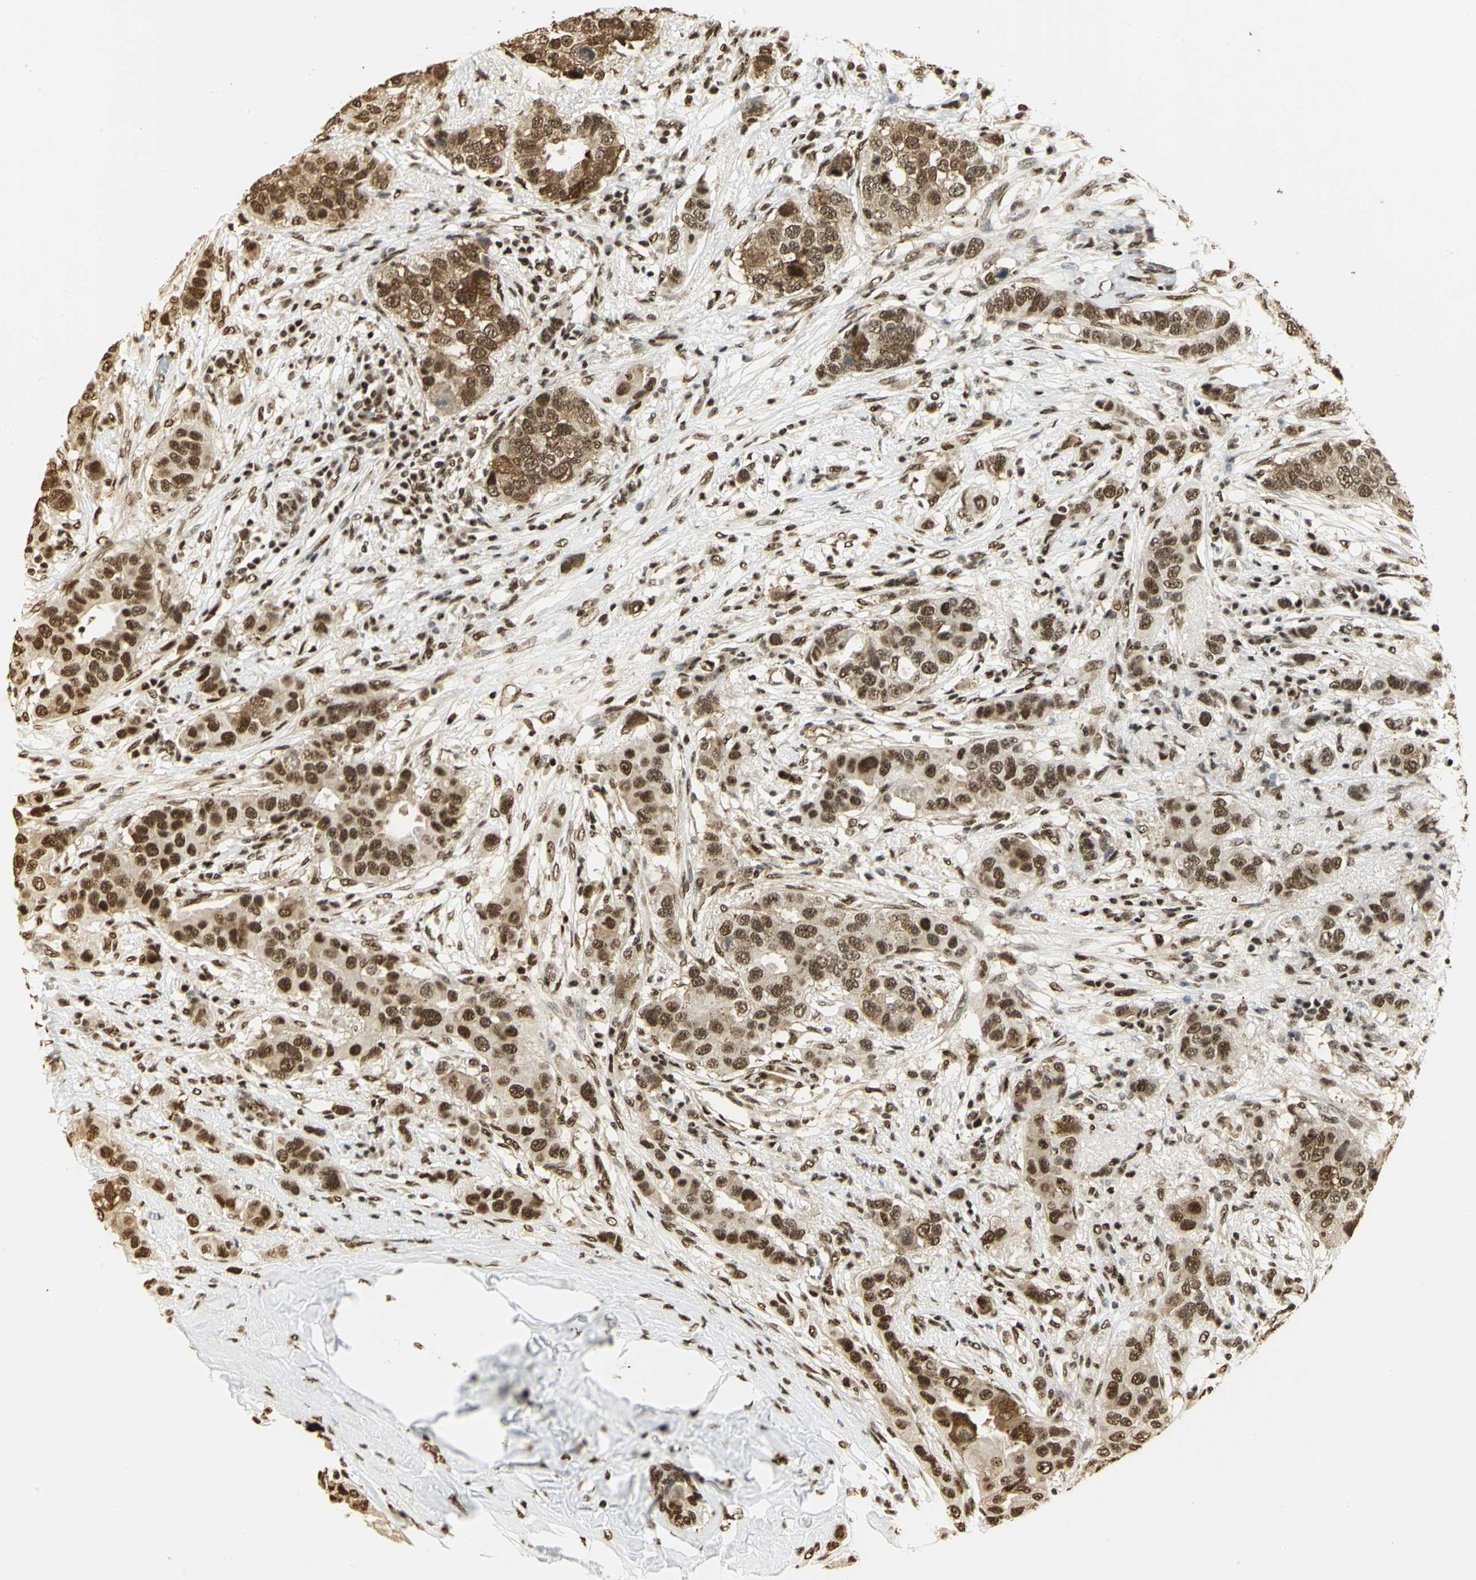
{"staining": {"intensity": "strong", "quantity": ">75%", "location": "cytoplasmic/membranous,nuclear"}, "tissue": "breast cancer", "cell_type": "Tumor cells", "image_type": "cancer", "snomed": [{"axis": "morphology", "description": "Duct carcinoma"}, {"axis": "topography", "description": "Breast"}], "caption": "Protein expression analysis of human breast intraductal carcinoma reveals strong cytoplasmic/membranous and nuclear staining in about >75% of tumor cells.", "gene": "SET", "patient": {"sex": "female", "age": 50}}